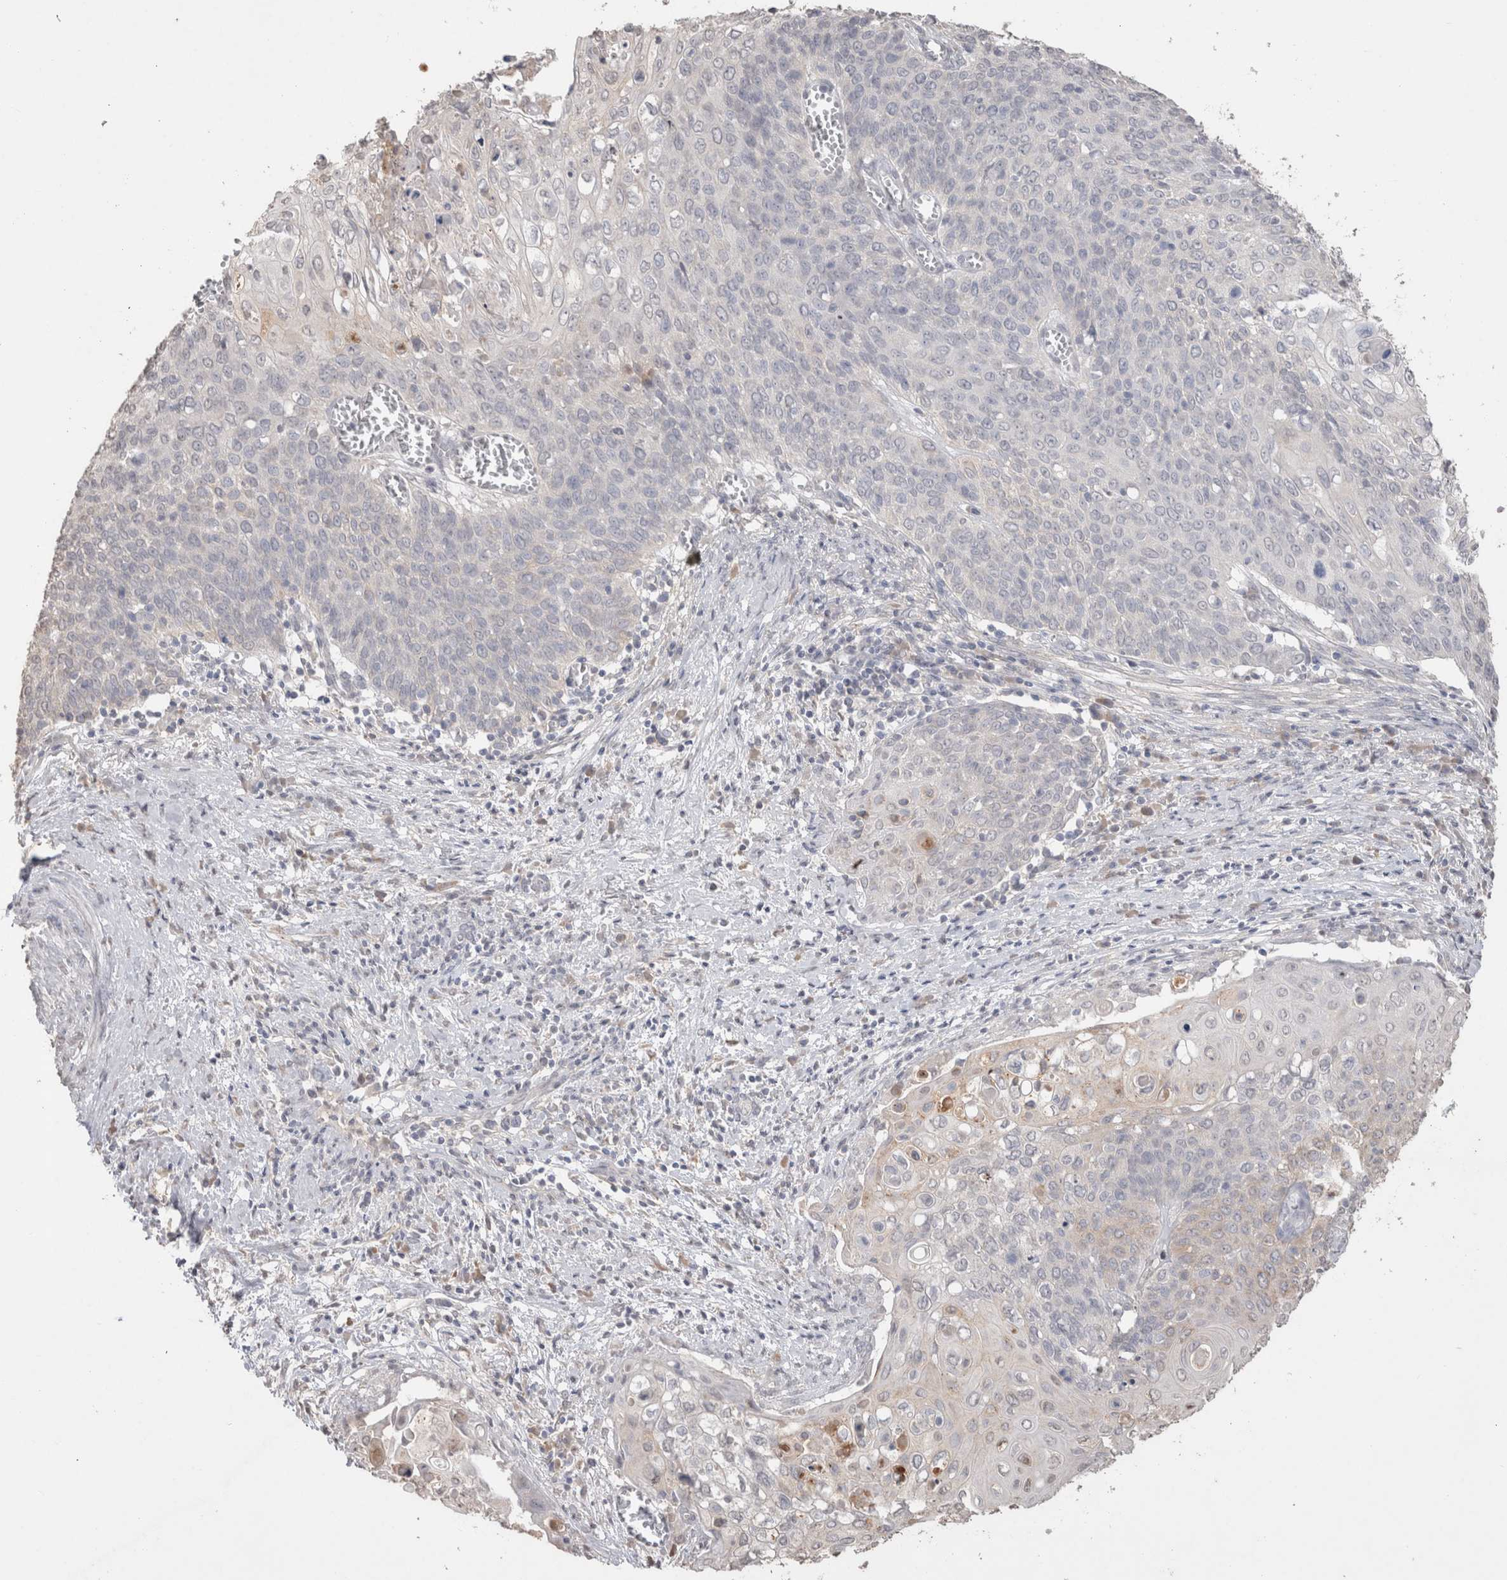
{"staining": {"intensity": "negative", "quantity": "none", "location": "none"}, "tissue": "cervical cancer", "cell_type": "Tumor cells", "image_type": "cancer", "snomed": [{"axis": "morphology", "description": "Squamous cell carcinoma, NOS"}, {"axis": "topography", "description": "Cervix"}], "caption": "Human cervical cancer stained for a protein using IHC displays no staining in tumor cells.", "gene": "NAALADL2", "patient": {"sex": "female", "age": 39}}